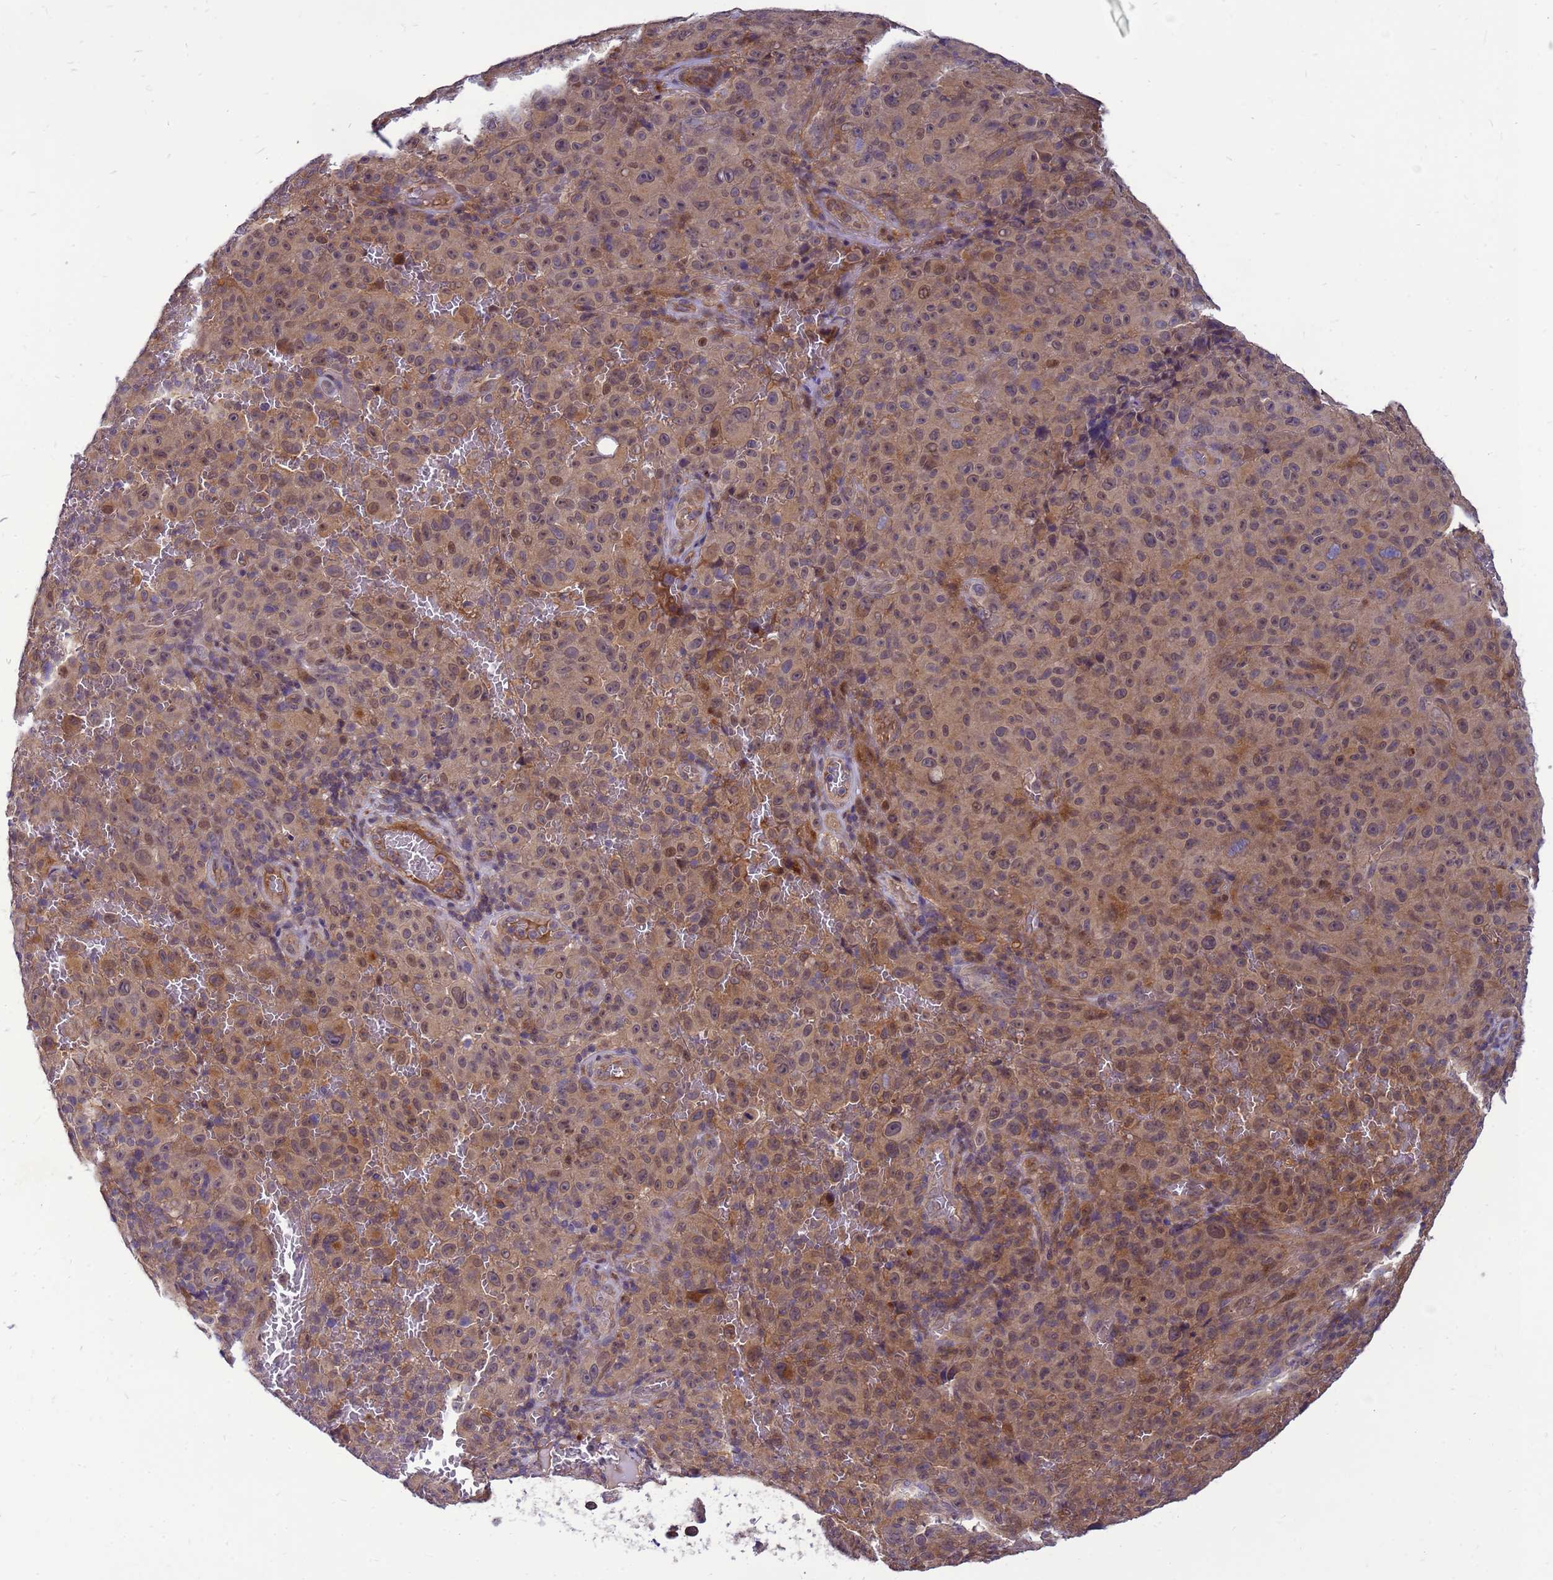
{"staining": {"intensity": "moderate", "quantity": ">75%", "location": "cytoplasmic/membranous"}, "tissue": "melanoma", "cell_type": "Tumor cells", "image_type": "cancer", "snomed": [{"axis": "morphology", "description": "Malignant melanoma, NOS"}, {"axis": "topography", "description": "Skin"}], "caption": "Protein expression analysis of human melanoma reveals moderate cytoplasmic/membranous staining in approximately >75% of tumor cells.", "gene": "ENOPH1", "patient": {"sex": "female", "age": 82}}